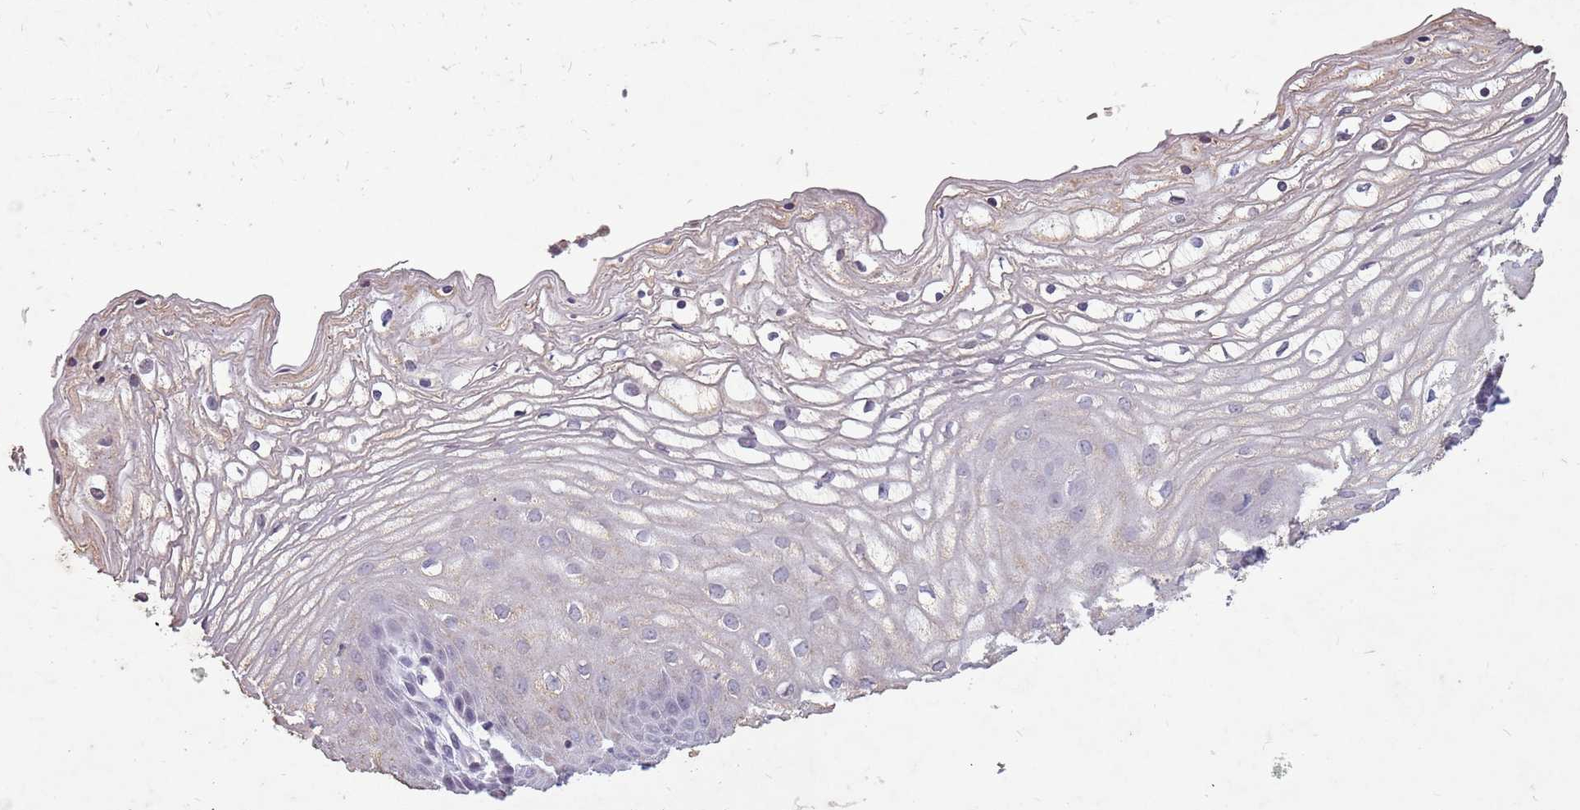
{"staining": {"intensity": "moderate", "quantity": "<25%", "location": "cytoplasmic/membranous"}, "tissue": "vagina", "cell_type": "Squamous epithelial cells", "image_type": "normal", "snomed": [{"axis": "morphology", "description": "Normal tissue, NOS"}, {"axis": "topography", "description": "Vagina"}, {"axis": "topography", "description": "Cervix"}], "caption": "Unremarkable vagina exhibits moderate cytoplasmic/membranous staining in approximately <25% of squamous epithelial cells.", "gene": "NEK6", "patient": {"sex": "female", "age": 40}}